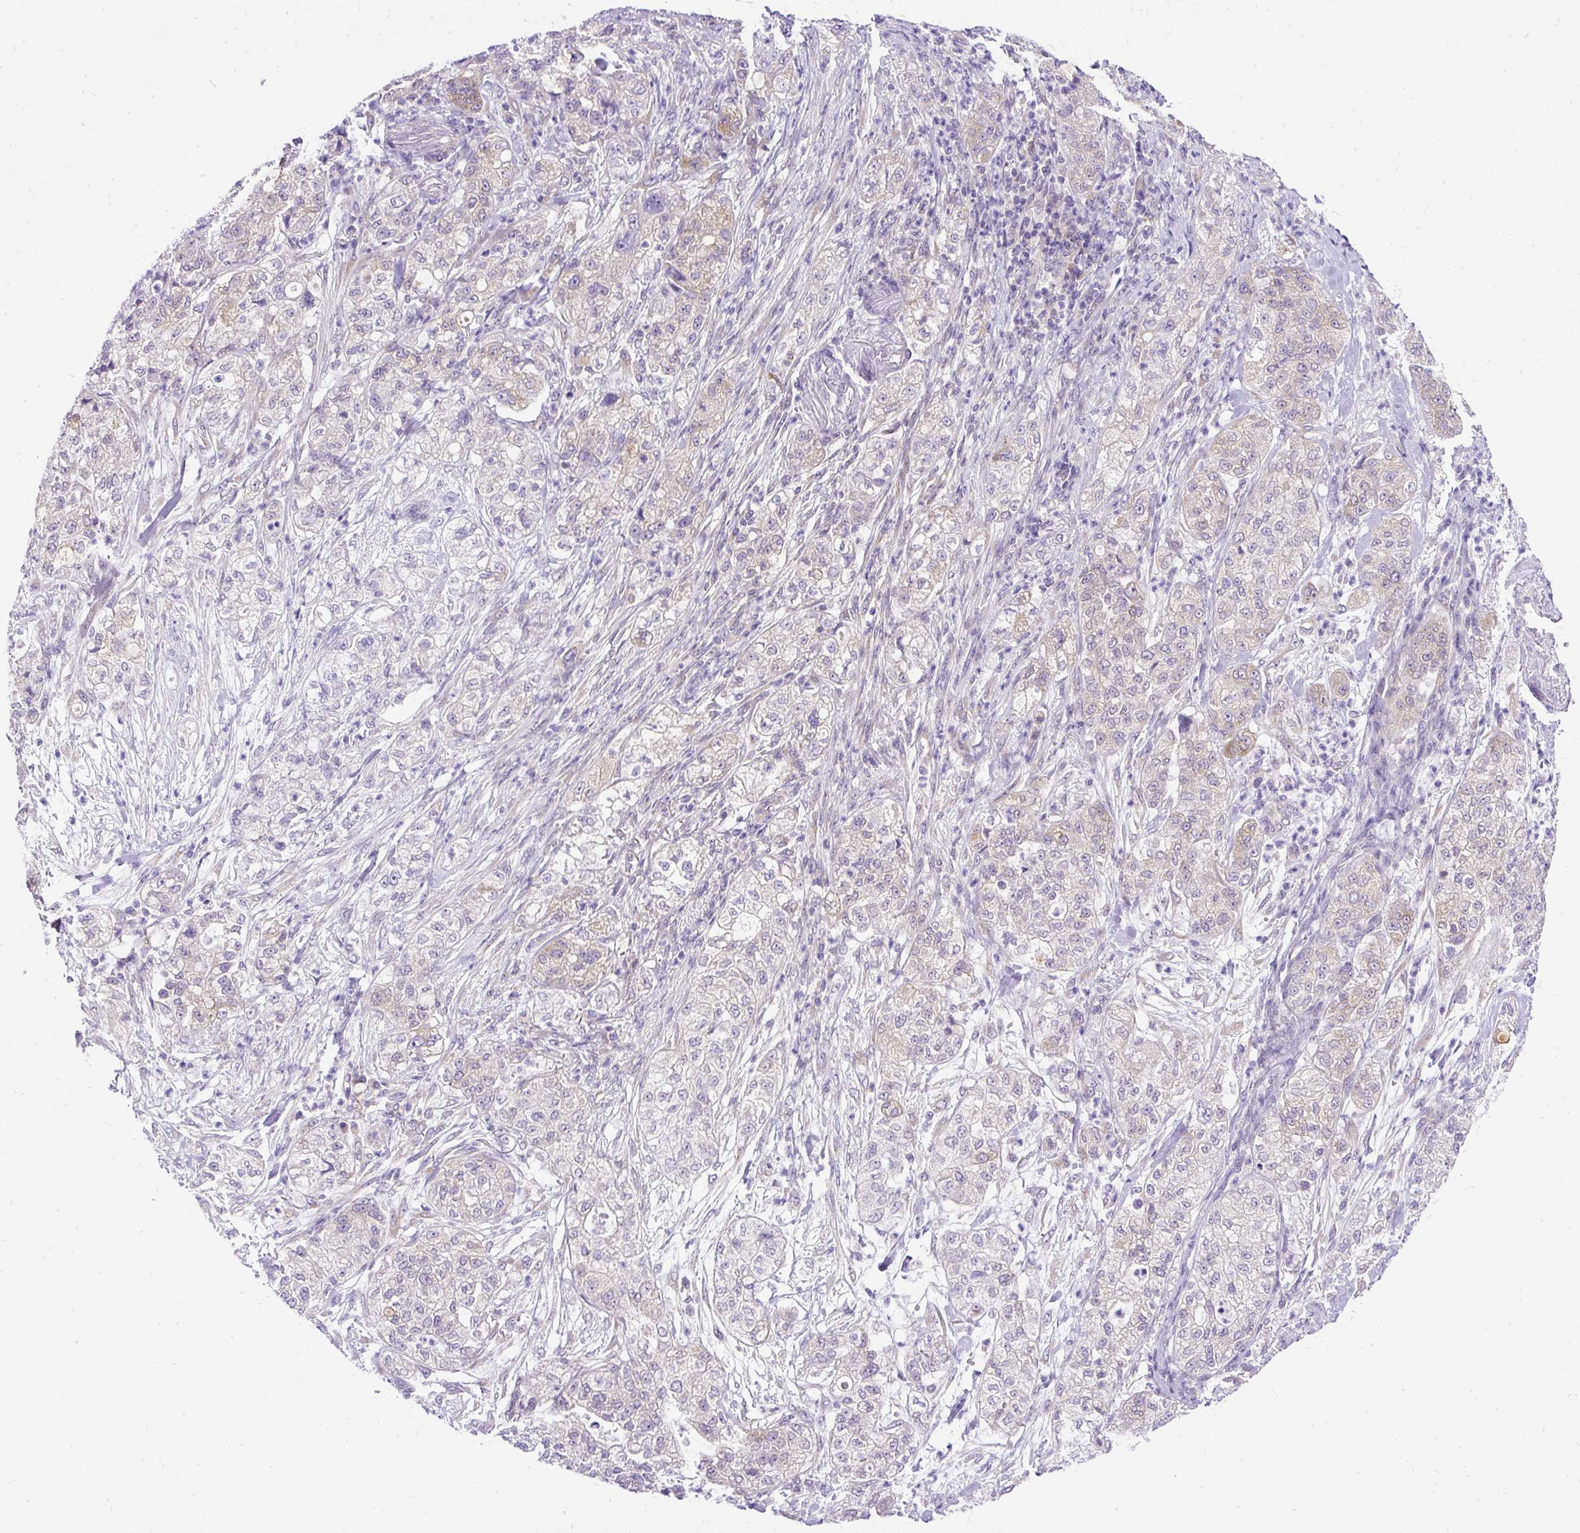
{"staining": {"intensity": "weak", "quantity": "<25%", "location": "cytoplasmic/membranous"}, "tissue": "pancreatic cancer", "cell_type": "Tumor cells", "image_type": "cancer", "snomed": [{"axis": "morphology", "description": "Adenocarcinoma, NOS"}, {"axis": "topography", "description": "Pancreas"}], "caption": "Immunohistochemistry (IHC) micrograph of neoplastic tissue: adenocarcinoma (pancreatic) stained with DAB demonstrates no significant protein expression in tumor cells. The staining was performed using DAB (3,3'-diaminobenzidine) to visualize the protein expression in brown, while the nuclei were stained in blue with hematoxylin (Magnification: 20x).", "gene": "AMFR", "patient": {"sex": "female", "age": 78}}